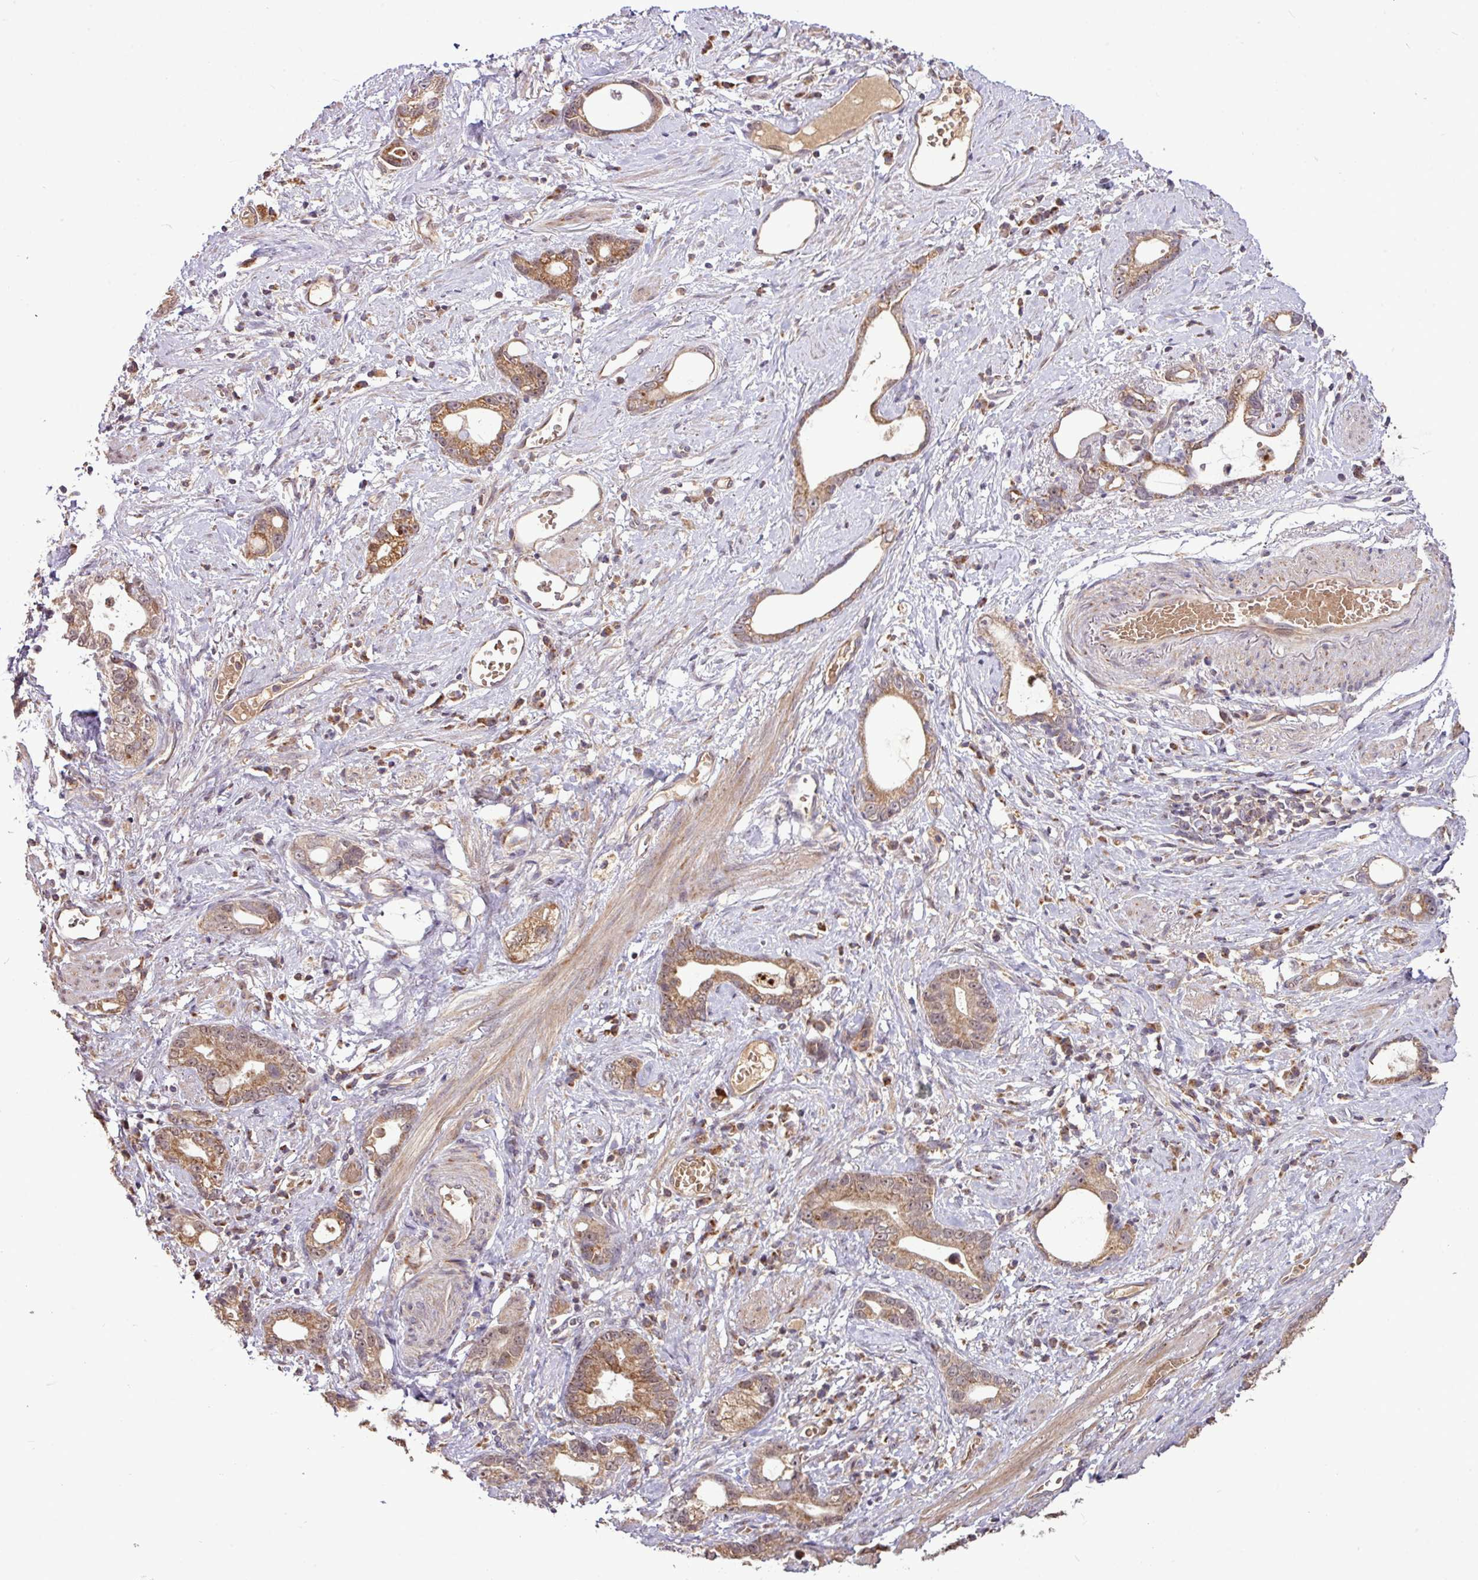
{"staining": {"intensity": "moderate", "quantity": ">75%", "location": "cytoplasmic/membranous"}, "tissue": "stomach cancer", "cell_type": "Tumor cells", "image_type": "cancer", "snomed": [{"axis": "morphology", "description": "Adenocarcinoma, NOS"}, {"axis": "topography", "description": "Stomach"}], "caption": "A photomicrograph of human stomach adenocarcinoma stained for a protein displays moderate cytoplasmic/membranous brown staining in tumor cells. The staining was performed using DAB (3,3'-diaminobenzidine) to visualize the protein expression in brown, while the nuclei were stained in blue with hematoxylin (Magnification: 20x).", "gene": "YPEL3", "patient": {"sex": "male", "age": 55}}